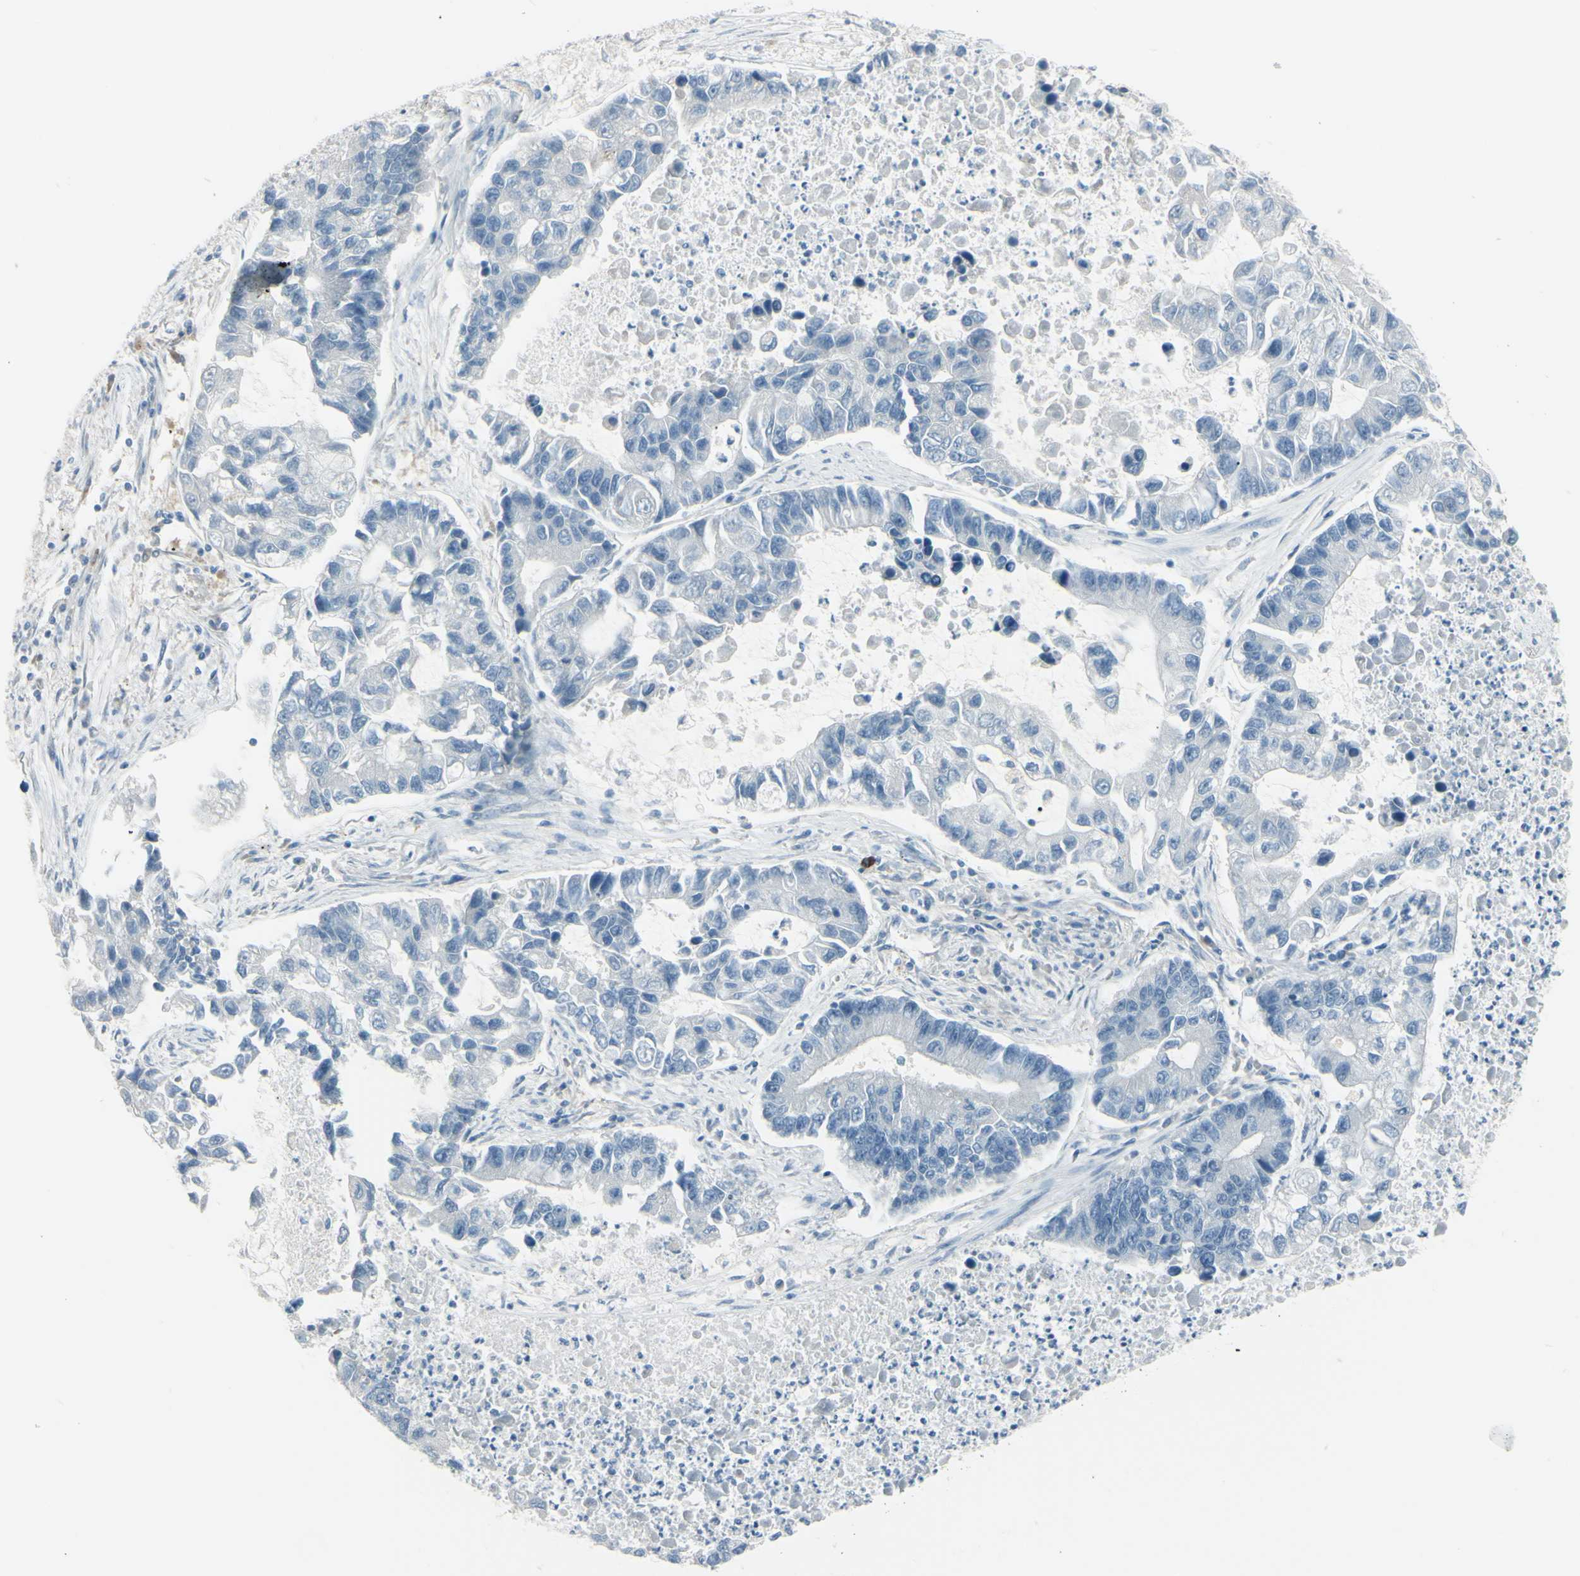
{"staining": {"intensity": "negative", "quantity": "none", "location": "none"}, "tissue": "lung cancer", "cell_type": "Tumor cells", "image_type": "cancer", "snomed": [{"axis": "morphology", "description": "Adenocarcinoma, NOS"}, {"axis": "topography", "description": "Lung"}], "caption": "Immunohistochemistry of lung cancer (adenocarcinoma) reveals no positivity in tumor cells.", "gene": "GPR34", "patient": {"sex": "female", "age": 51}}